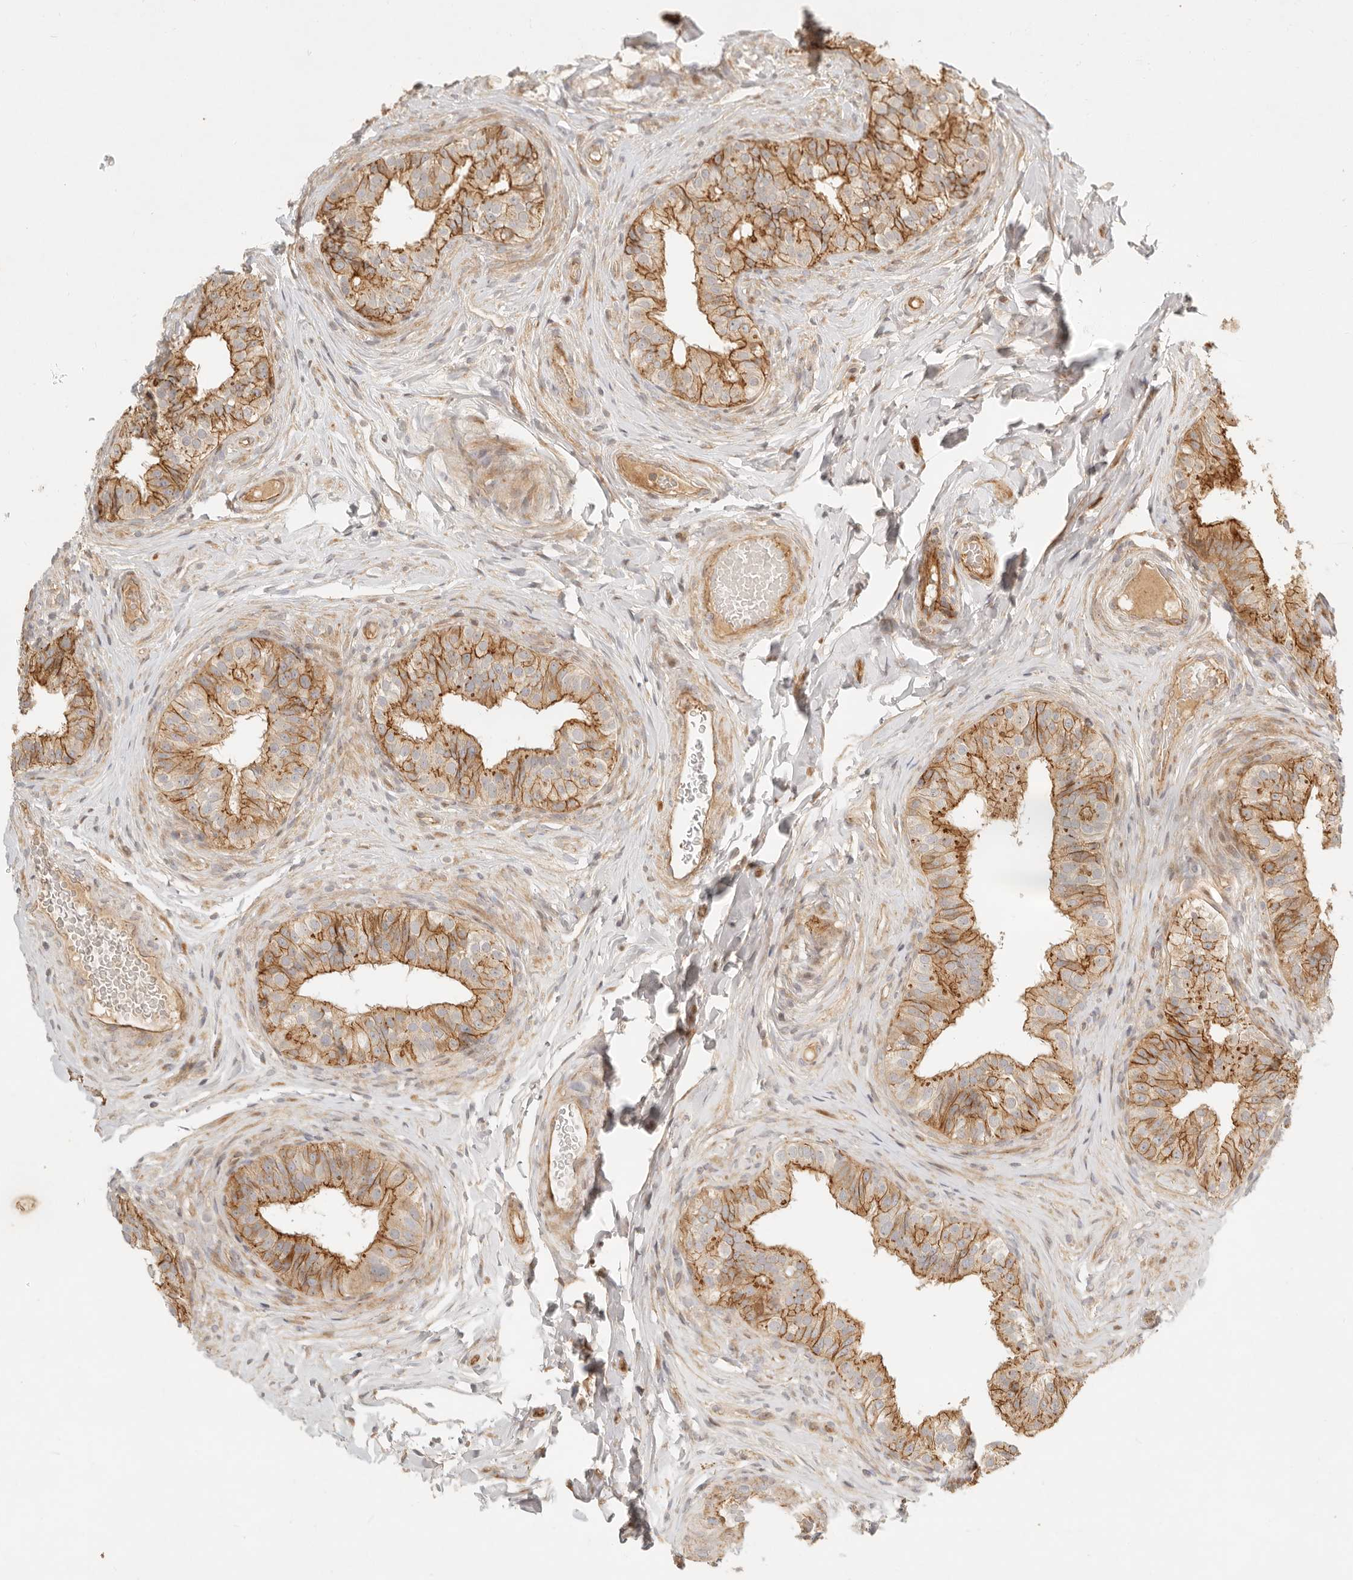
{"staining": {"intensity": "moderate", "quantity": ">75%", "location": "cytoplasmic/membranous"}, "tissue": "epididymis", "cell_type": "Glandular cells", "image_type": "normal", "snomed": [{"axis": "morphology", "description": "Normal tissue, NOS"}, {"axis": "topography", "description": "Epididymis"}], "caption": "Immunohistochemistry (IHC) staining of unremarkable epididymis, which demonstrates medium levels of moderate cytoplasmic/membranous staining in about >75% of glandular cells indicating moderate cytoplasmic/membranous protein expression. The staining was performed using DAB (3,3'-diaminobenzidine) (brown) for protein detection and nuclei were counterstained in hematoxylin (blue).", "gene": "KLHL38", "patient": {"sex": "male", "age": 49}}